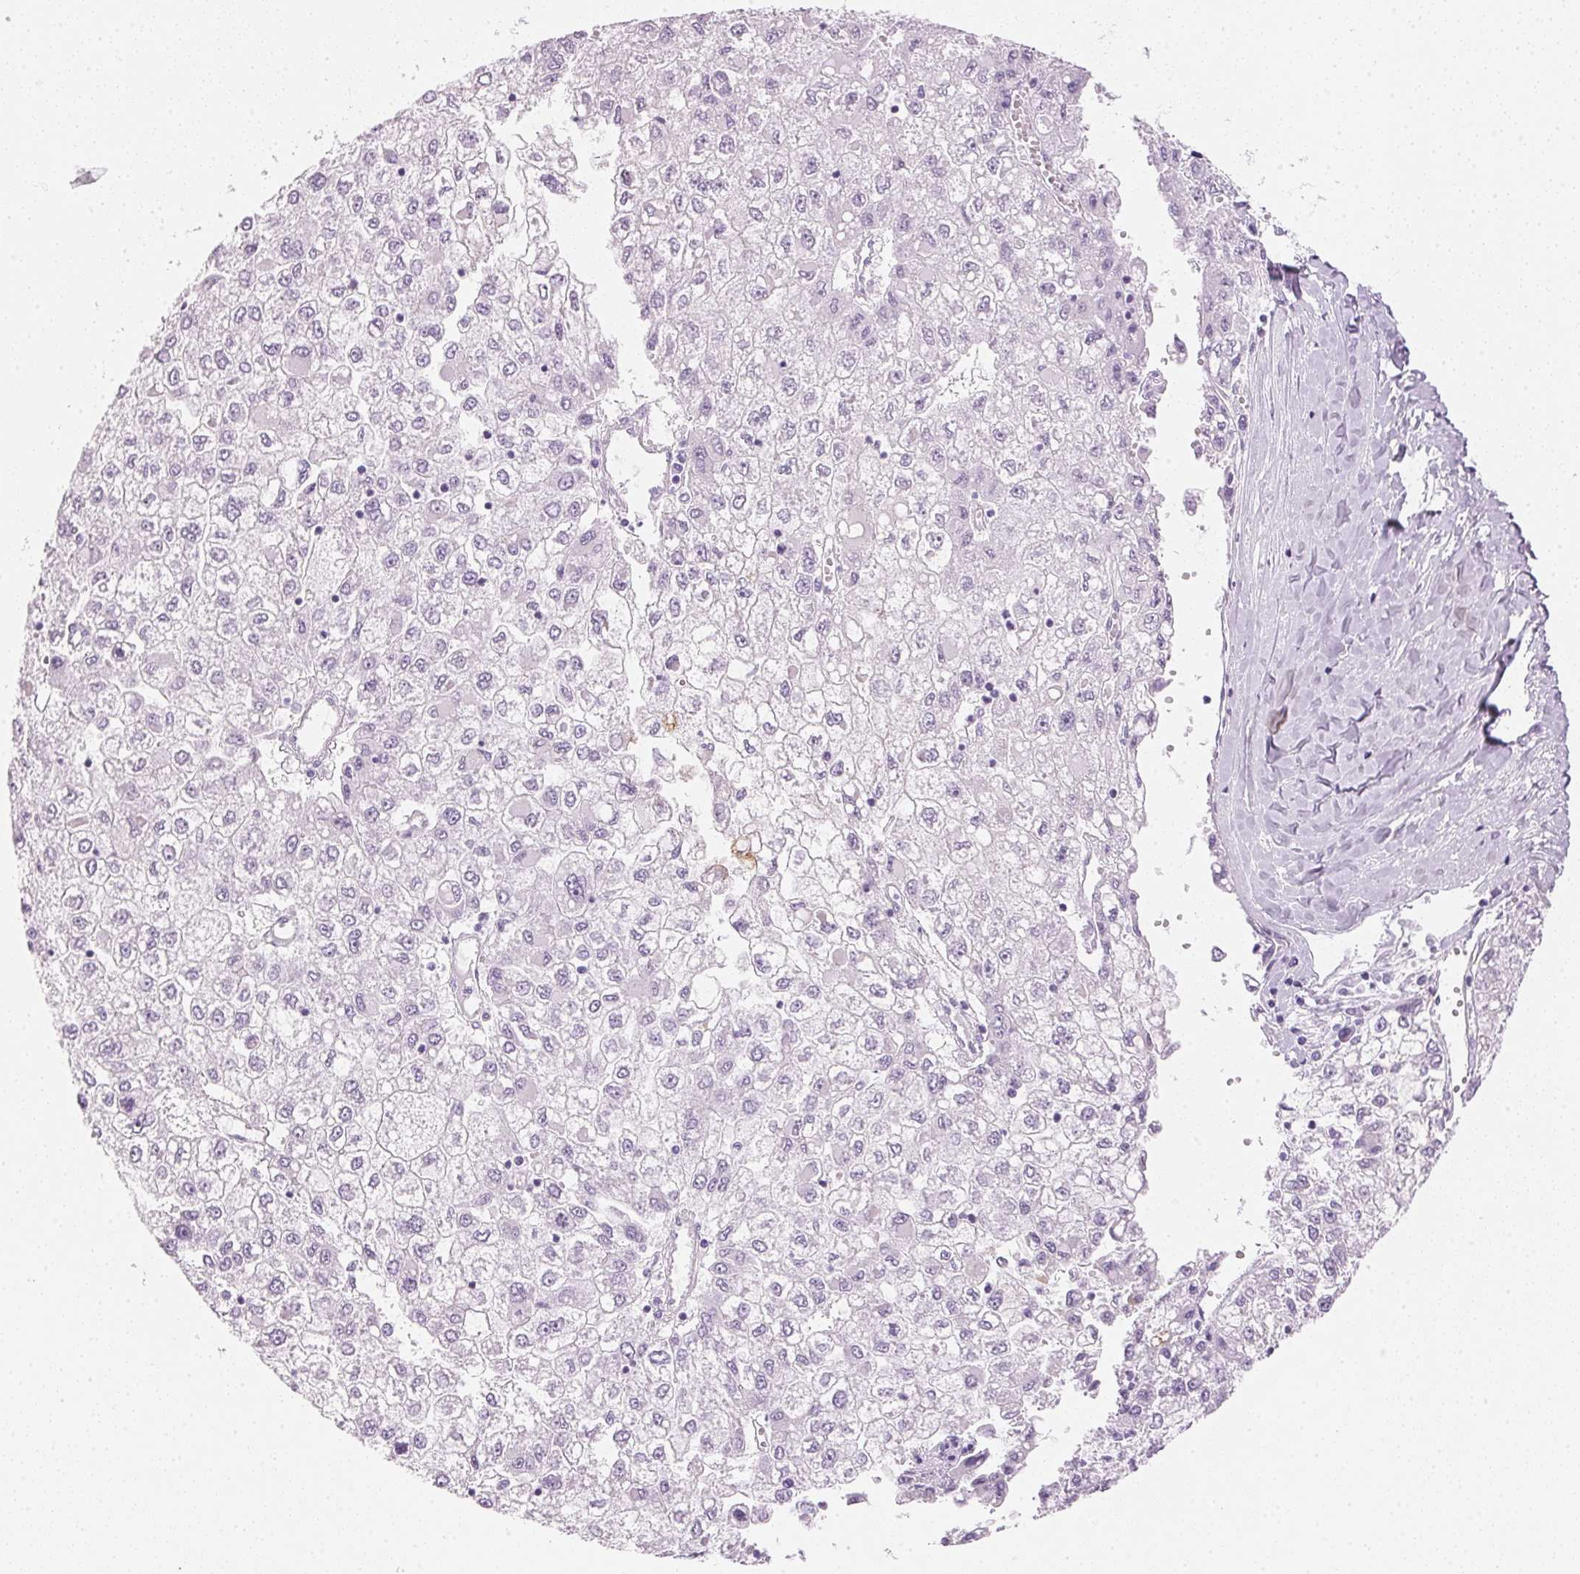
{"staining": {"intensity": "negative", "quantity": "none", "location": "none"}, "tissue": "liver cancer", "cell_type": "Tumor cells", "image_type": "cancer", "snomed": [{"axis": "morphology", "description": "Carcinoma, Hepatocellular, NOS"}, {"axis": "topography", "description": "Liver"}], "caption": "IHC histopathology image of human liver hepatocellular carcinoma stained for a protein (brown), which shows no expression in tumor cells.", "gene": "IGFBP1", "patient": {"sex": "male", "age": 40}}